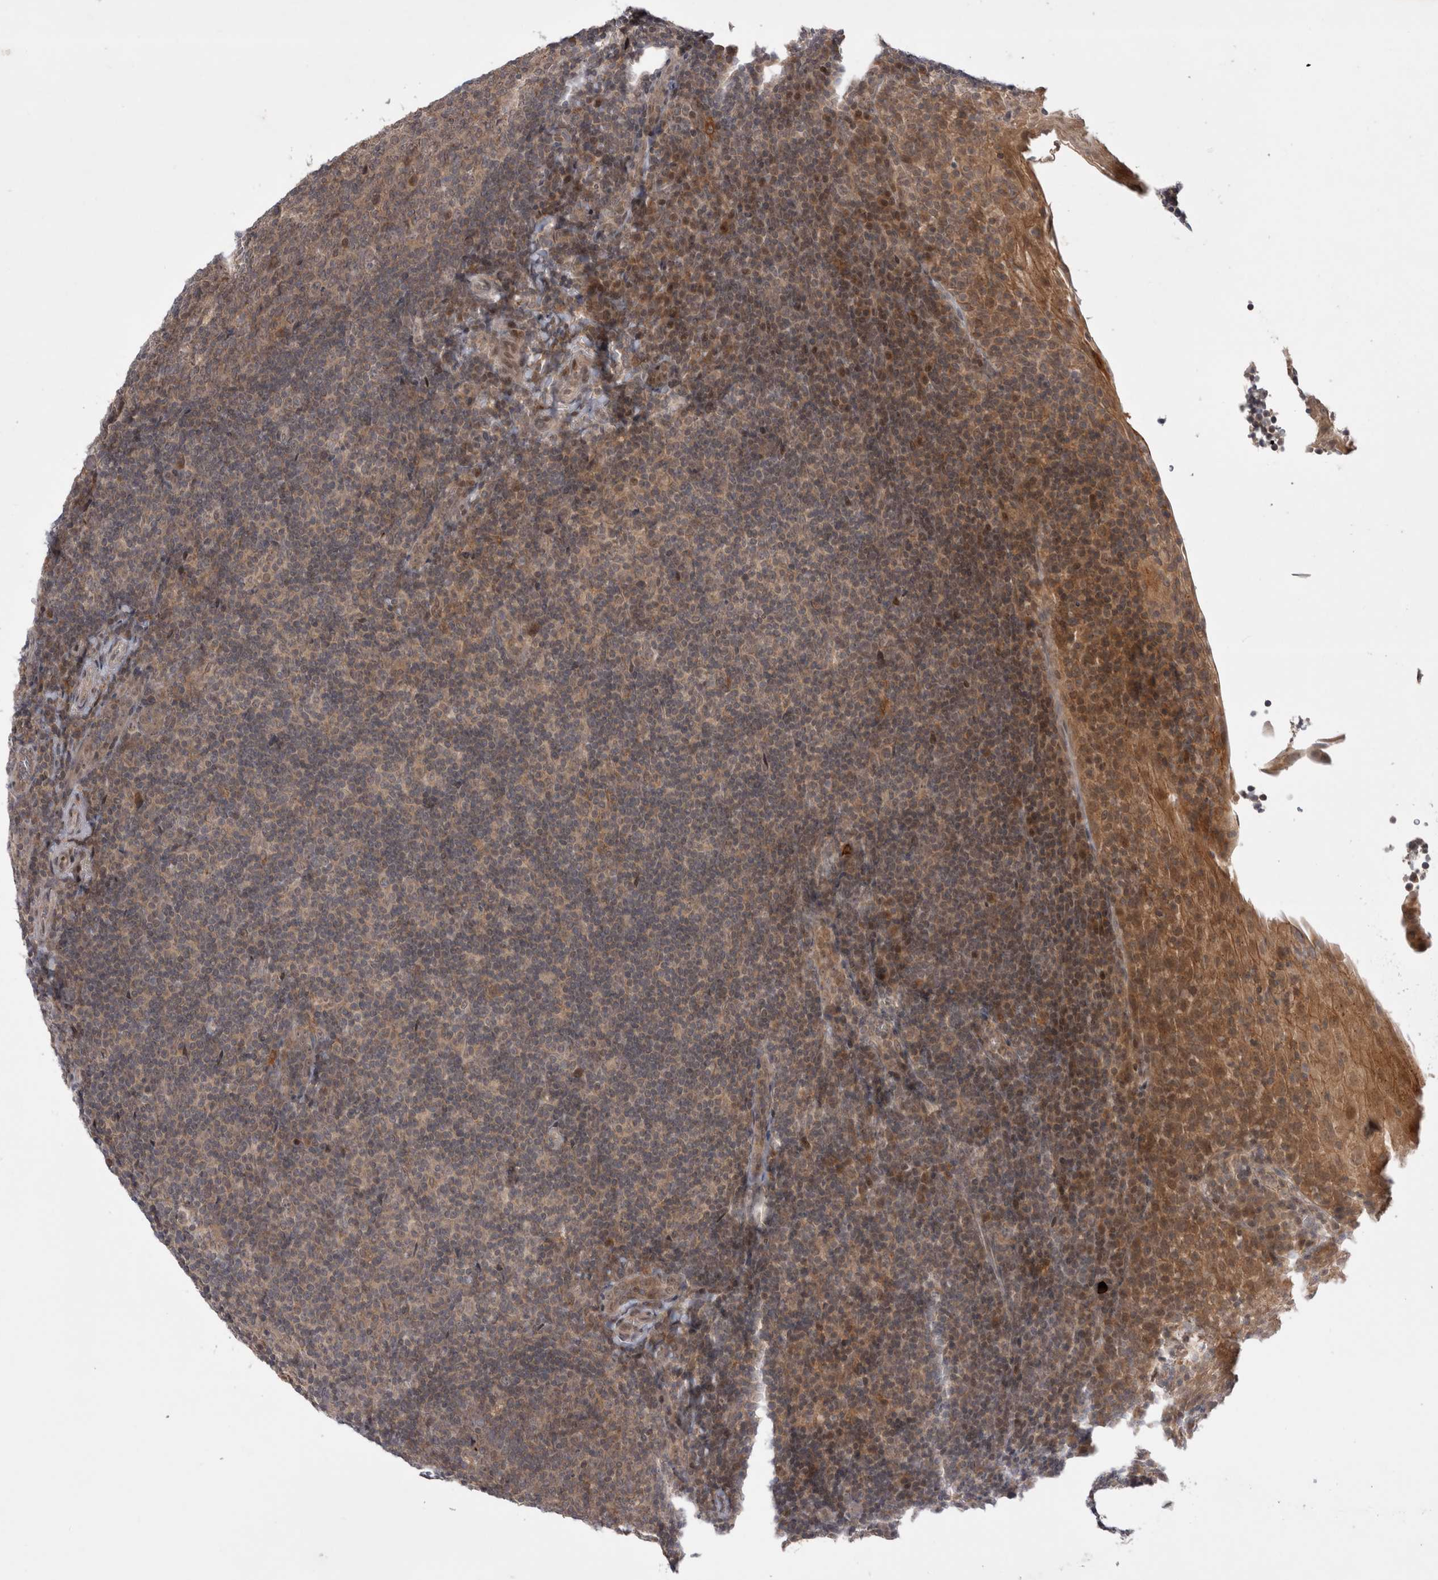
{"staining": {"intensity": "weak", "quantity": ">75%", "location": "cytoplasmic/membranous"}, "tissue": "tonsil", "cell_type": "Germinal center cells", "image_type": "normal", "snomed": [{"axis": "morphology", "description": "Normal tissue, NOS"}, {"axis": "topography", "description": "Tonsil"}], "caption": "This is a photomicrograph of IHC staining of normal tonsil, which shows weak staining in the cytoplasmic/membranous of germinal center cells.", "gene": "PLEKHM1", "patient": {"sex": "male", "age": 37}}